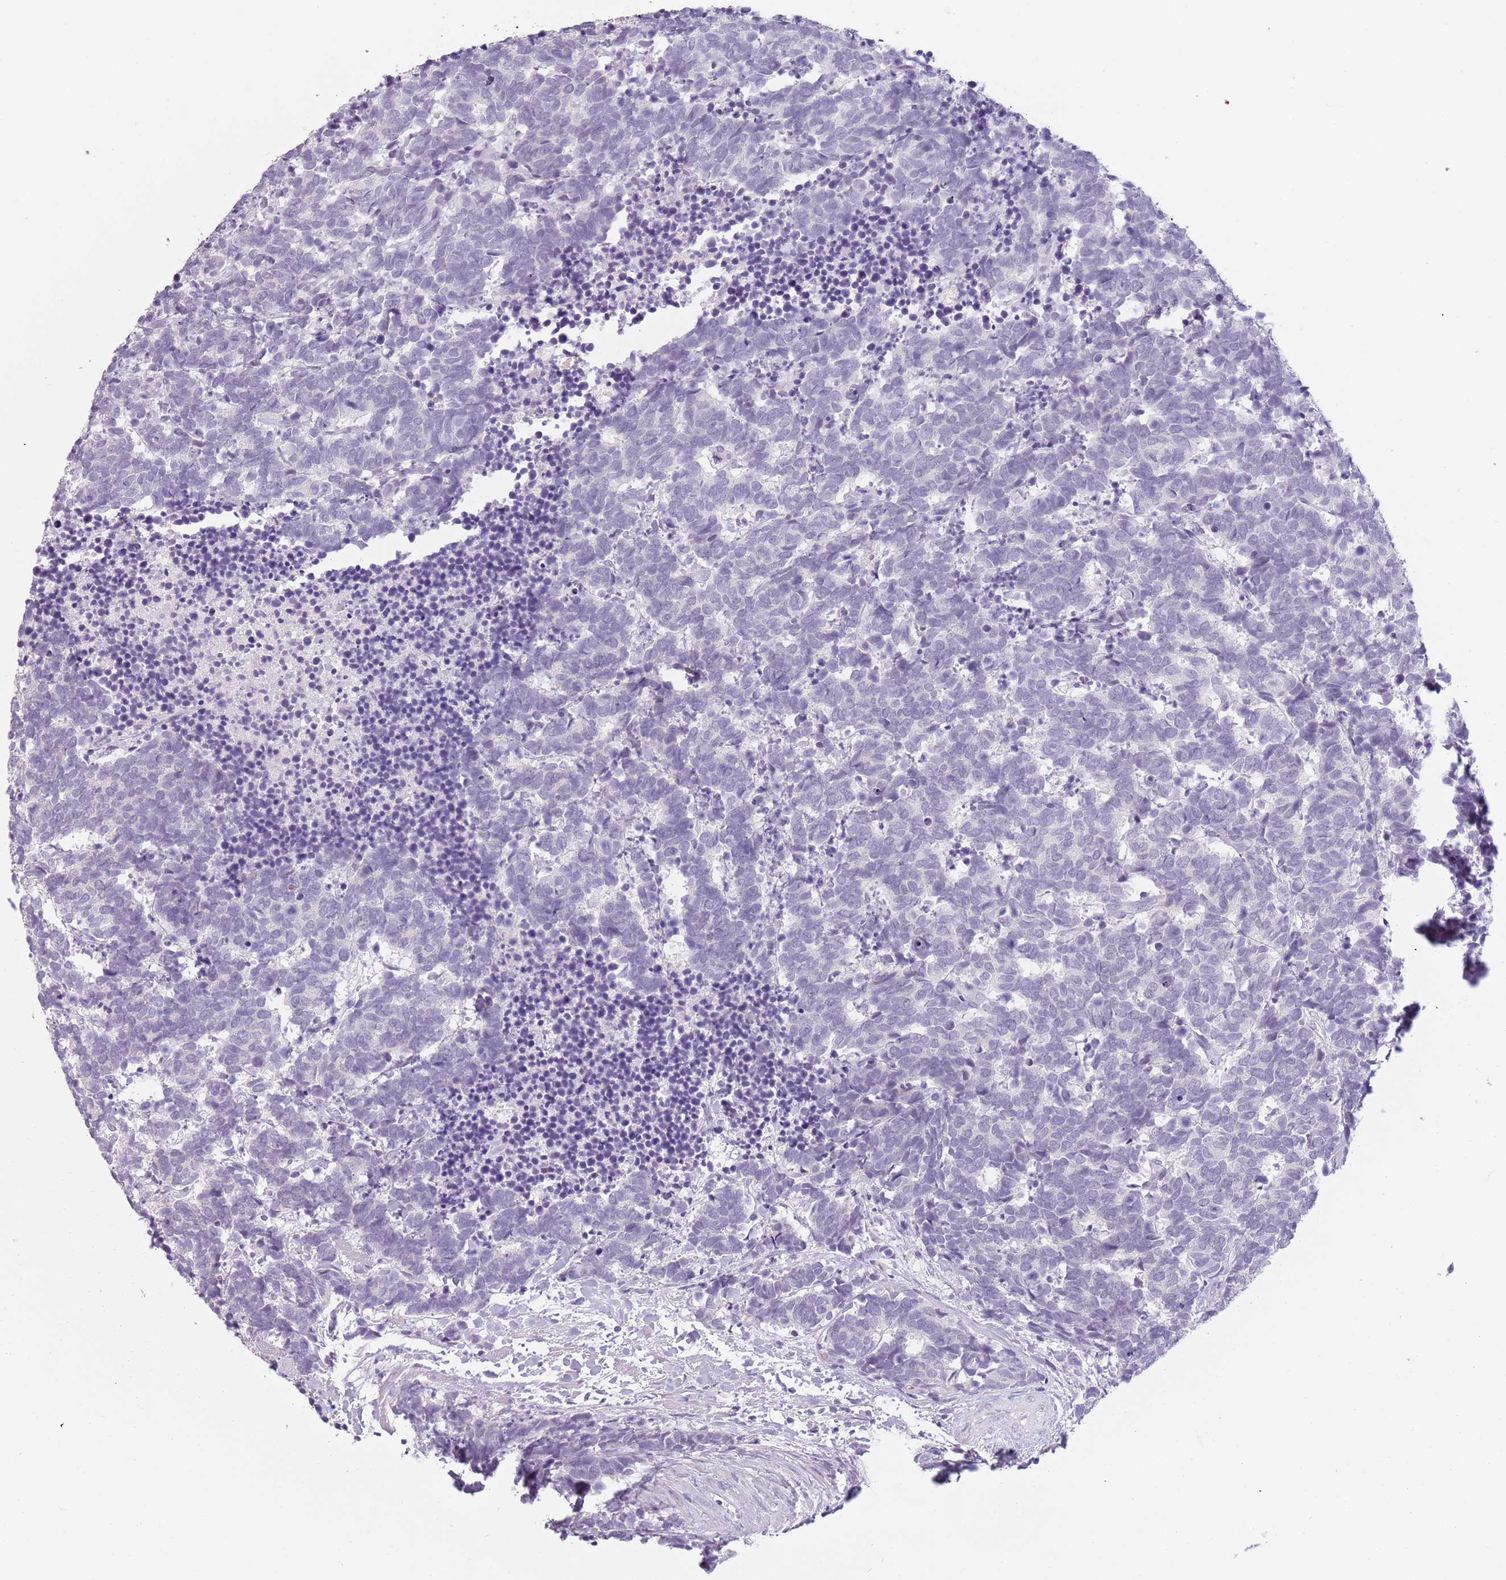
{"staining": {"intensity": "negative", "quantity": "none", "location": "none"}, "tissue": "carcinoid", "cell_type": "Tumor cells", "image_type": "cancer", "snomed": [{"axis": "morphology", "description": "Carcinoma, NOS"}, {"axis": "morphology", "description": "Carcinoid, malignant, NOS"}, {"axis": "topography", "description": "Prostate"}], "caption": "Immunohistochemical staining of human carcinoid reveals no significant staining in tumor cells.", "gene": "PIEZO1", "patient": {"sex": "male", "age": 57}}